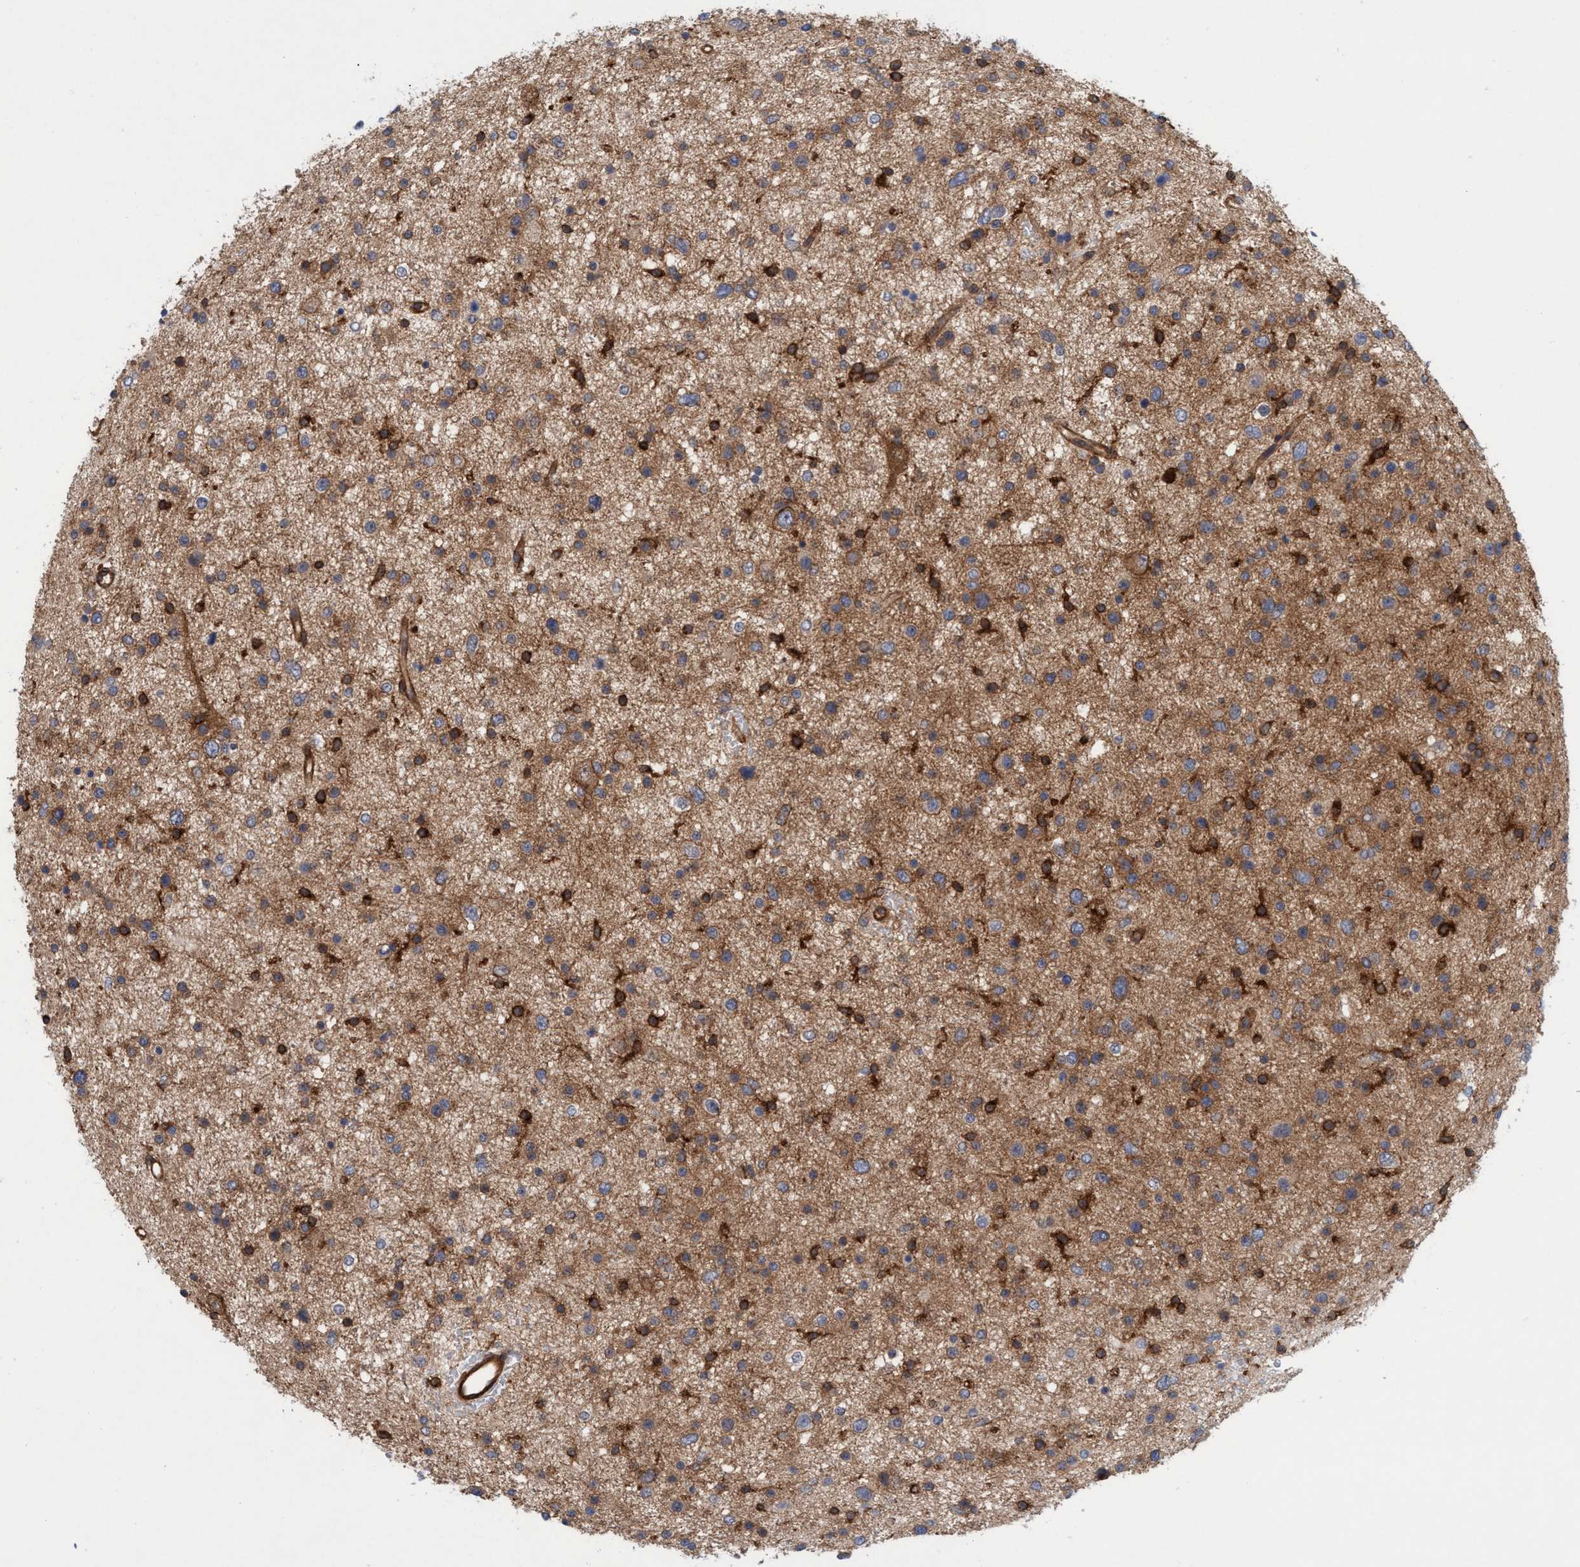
{"staining": {"intensity": "moderate", "quantity": ">75%", "location": "cytoplasmic/membranous"}, "tissue": "glioma", "cell_type": "Tumor cells", "image_type": "cancer", "snomed": [{"axis": "morphology", "description": "Glioma, malignant, Low grade"}, {"axis": "topography", "description": "Brain"}], "caption": "Approximately >75% of tumor cells in glioma exhibit moderate cytoplasmic/membranous protein positivity as visualized by brown immunohistochemical staining.", "gene": "SPECC1", "patient": {"sex": "female", "age": 37}}